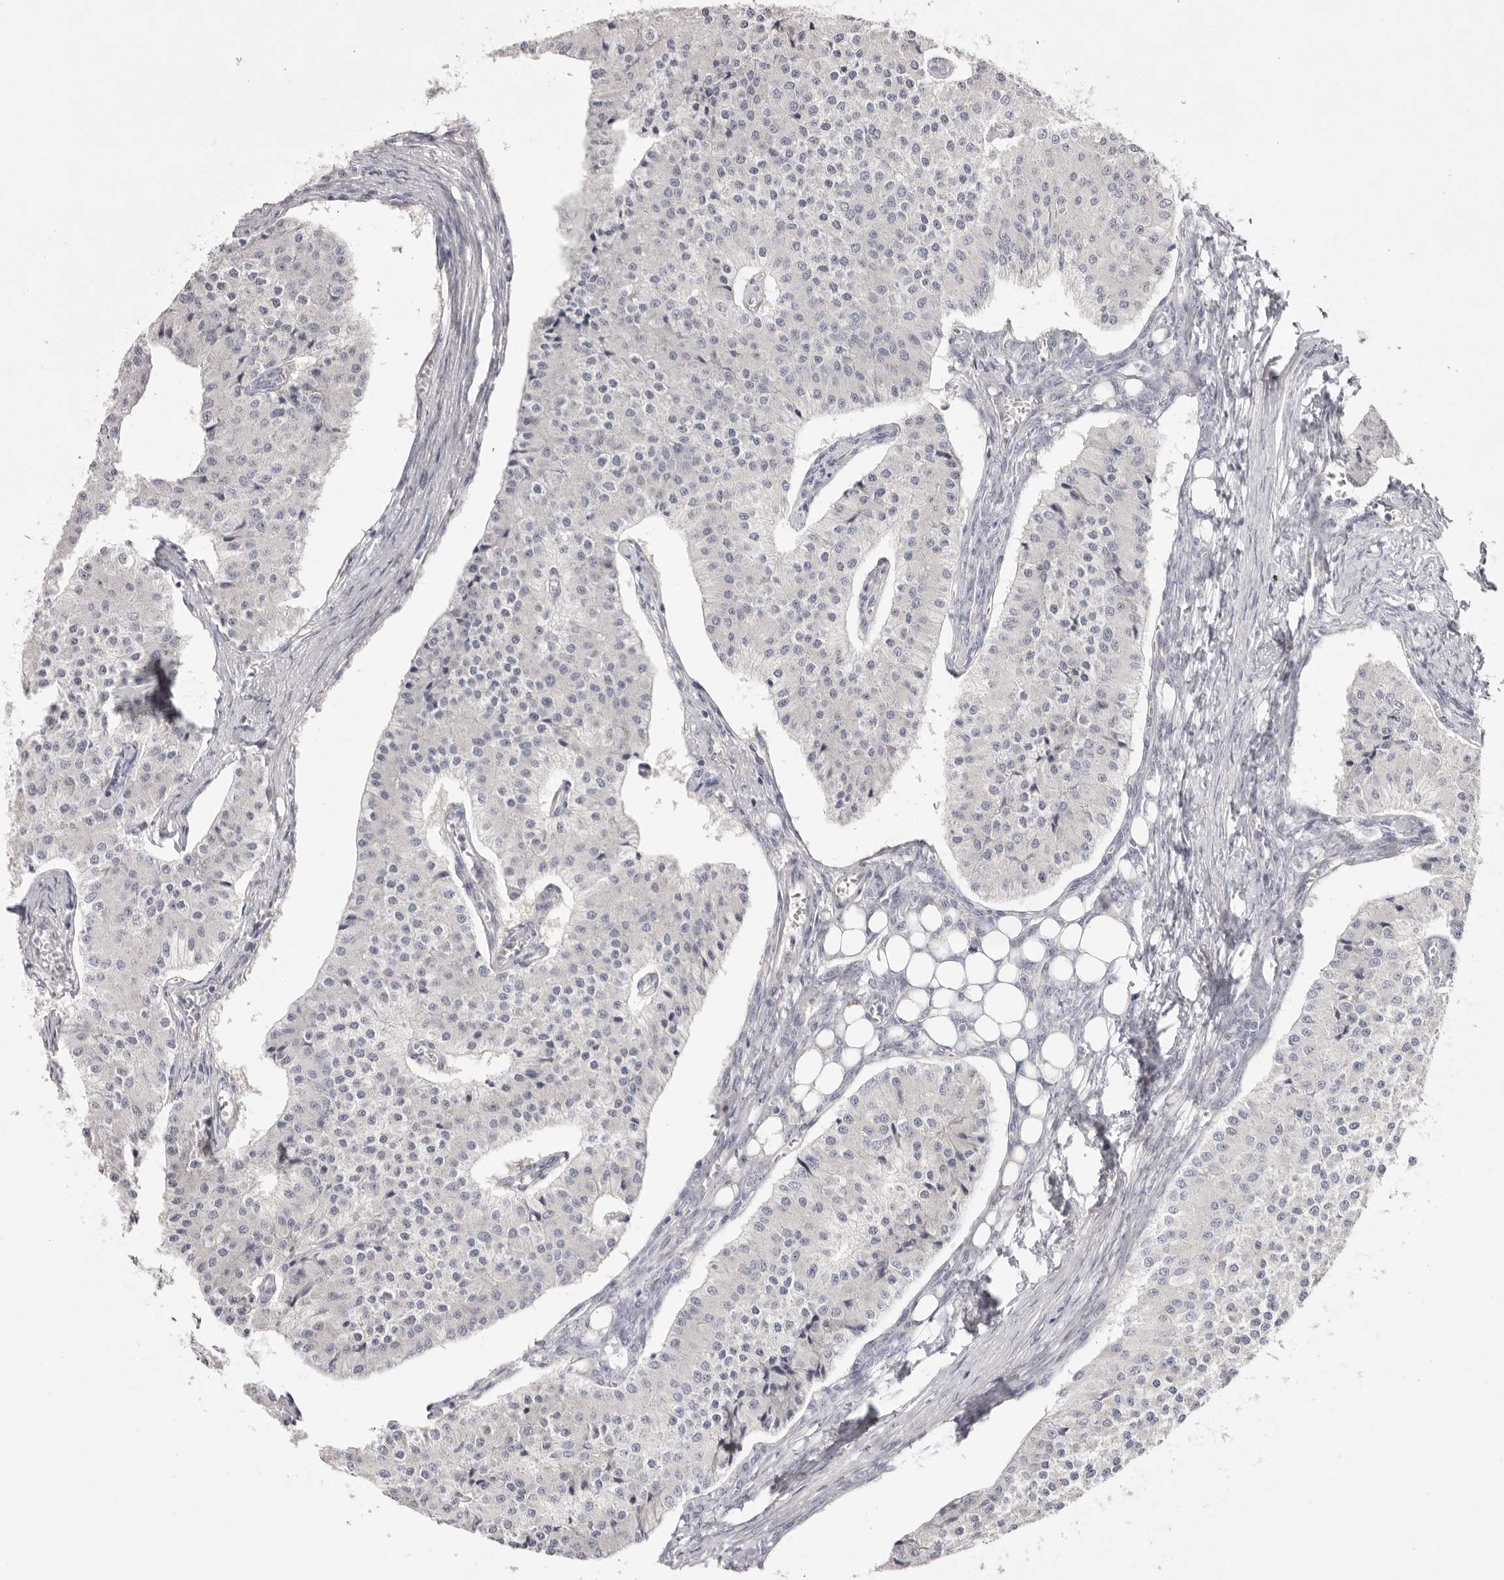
{"staining": {"intensity": "negative", "quantity": "none", "location": "none"}, "tissue": "carcinoid", "cell_type": "Tumor cells", "image_type": "cancer", "snomed": [{"axis": "morphology", "description": "Carcinoid, malignant, NOS"}, {"axis": "topography", "description": "Colon"}], "caption": "A high-resolution micrograph shows immunohistochemistry (IHC) staining of carcinoid (malignant), which reveals no significant positivity in tumor cells.", "gene": "TADA1", "patient": {"sex": "female", "age": 52}}